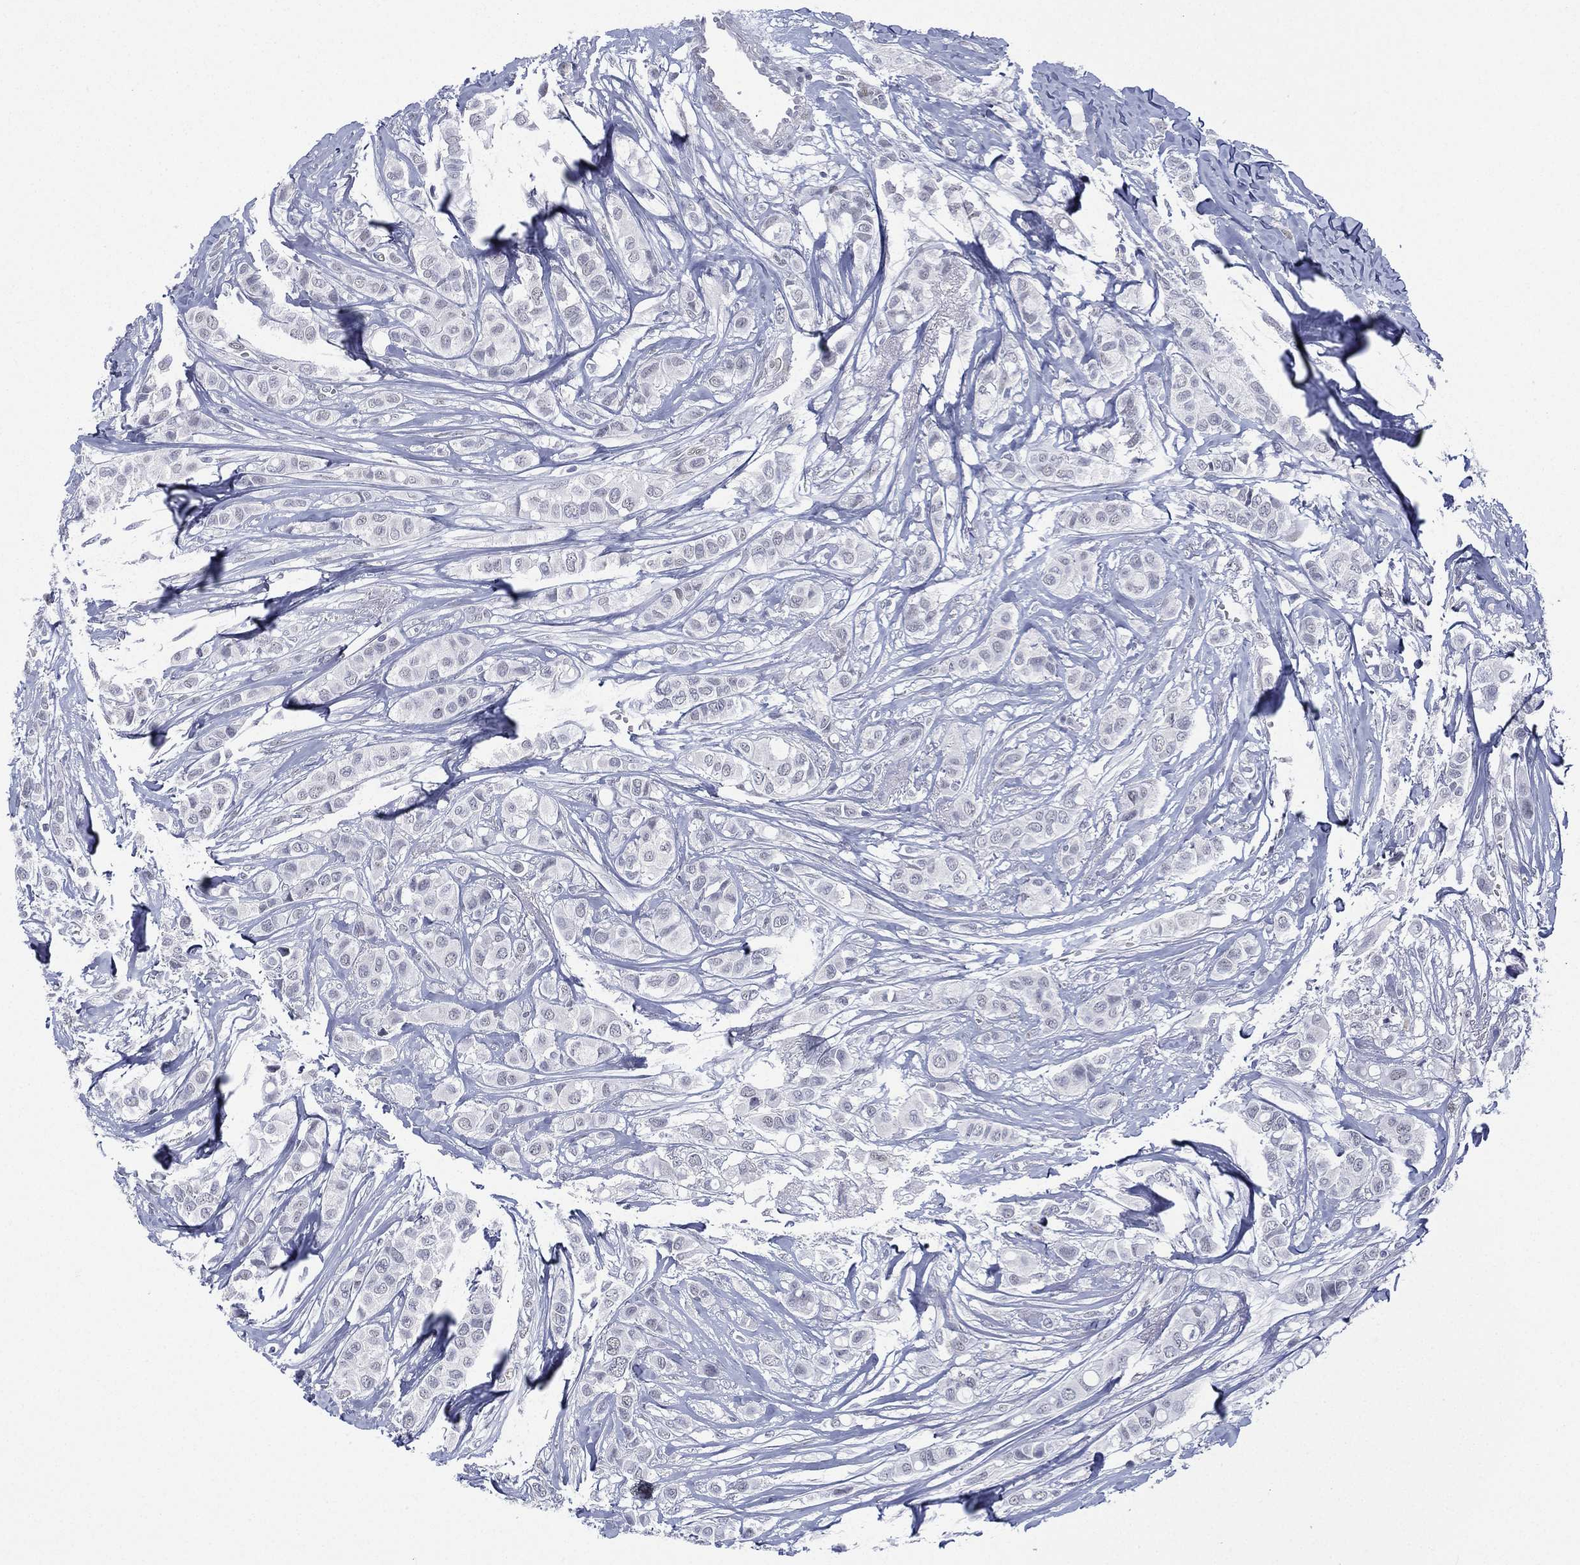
{"staining": {"intensity": "negative", "quantity": "none", "location": "none"}, "tissue": "breast cancer", "cell_type": "Tumor cells", "image_type": "cancer", "snomed": [{"axis": "morphology", "description": "Duct carcinoma"}, {"axis": "topography", "description": "Breast"}], "caption": "Tumor cells are negative for brown protein staining in breast cancer (invasive ductal carcinoma).", "gene": "ZNF711", "patient": {"sex": "female", "age": 85}}